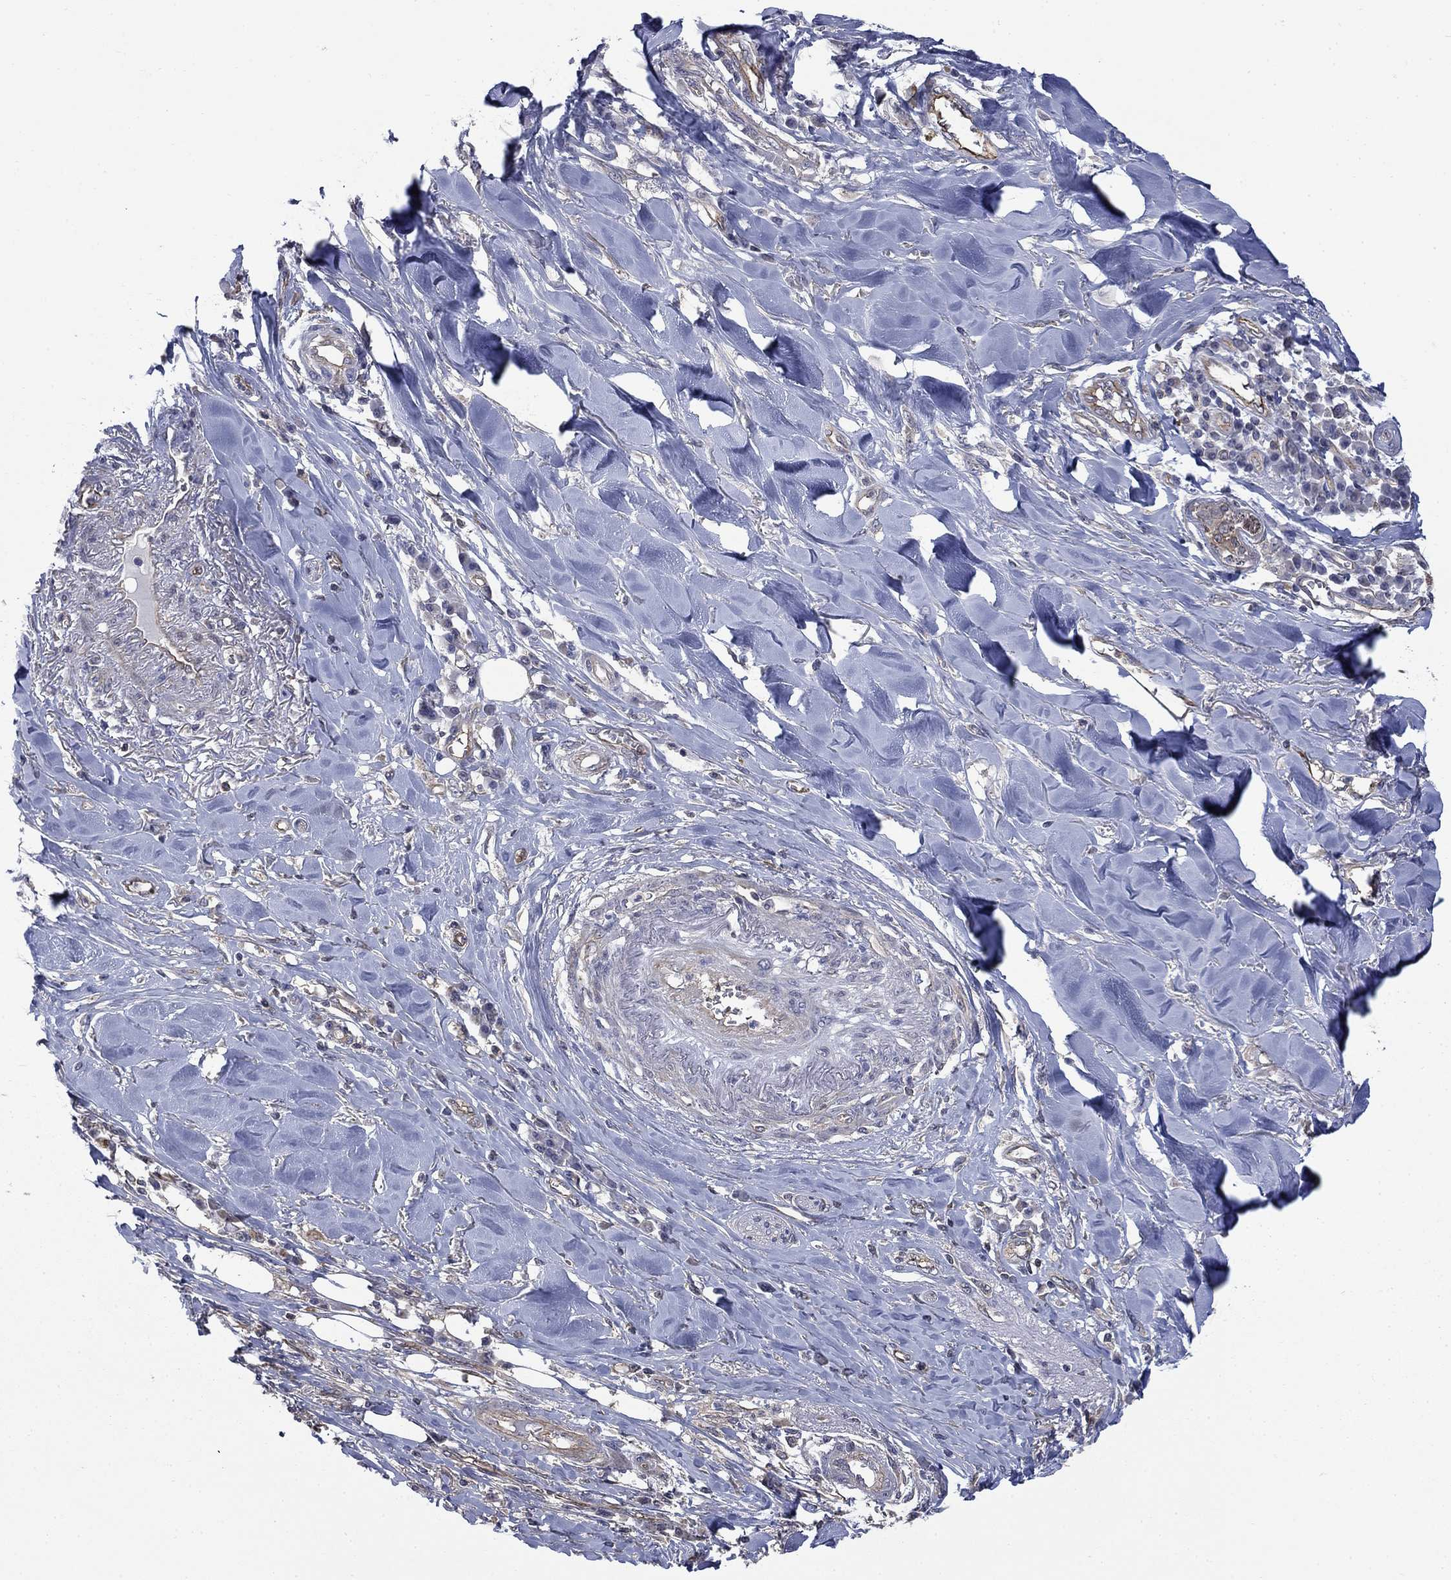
{"staining": {"intensity": "negative", "quantity": "none", "location": "none"}, "tissue": "skin cancer", "cell_type": "Tumor cells", "image_type": "cancer", "snomed": [{"axis": "morphology", "description": "Squamous cell carcinoma, NOS"}, {"axis": "topography", "description": "Skin"}], "caption": "The micrograph reveals no significant staining in tumor cells of skin cancer (squamous cell carcinoma).", "gene": "PDZD2", "patient": {"sex": "male", "age": 82}}